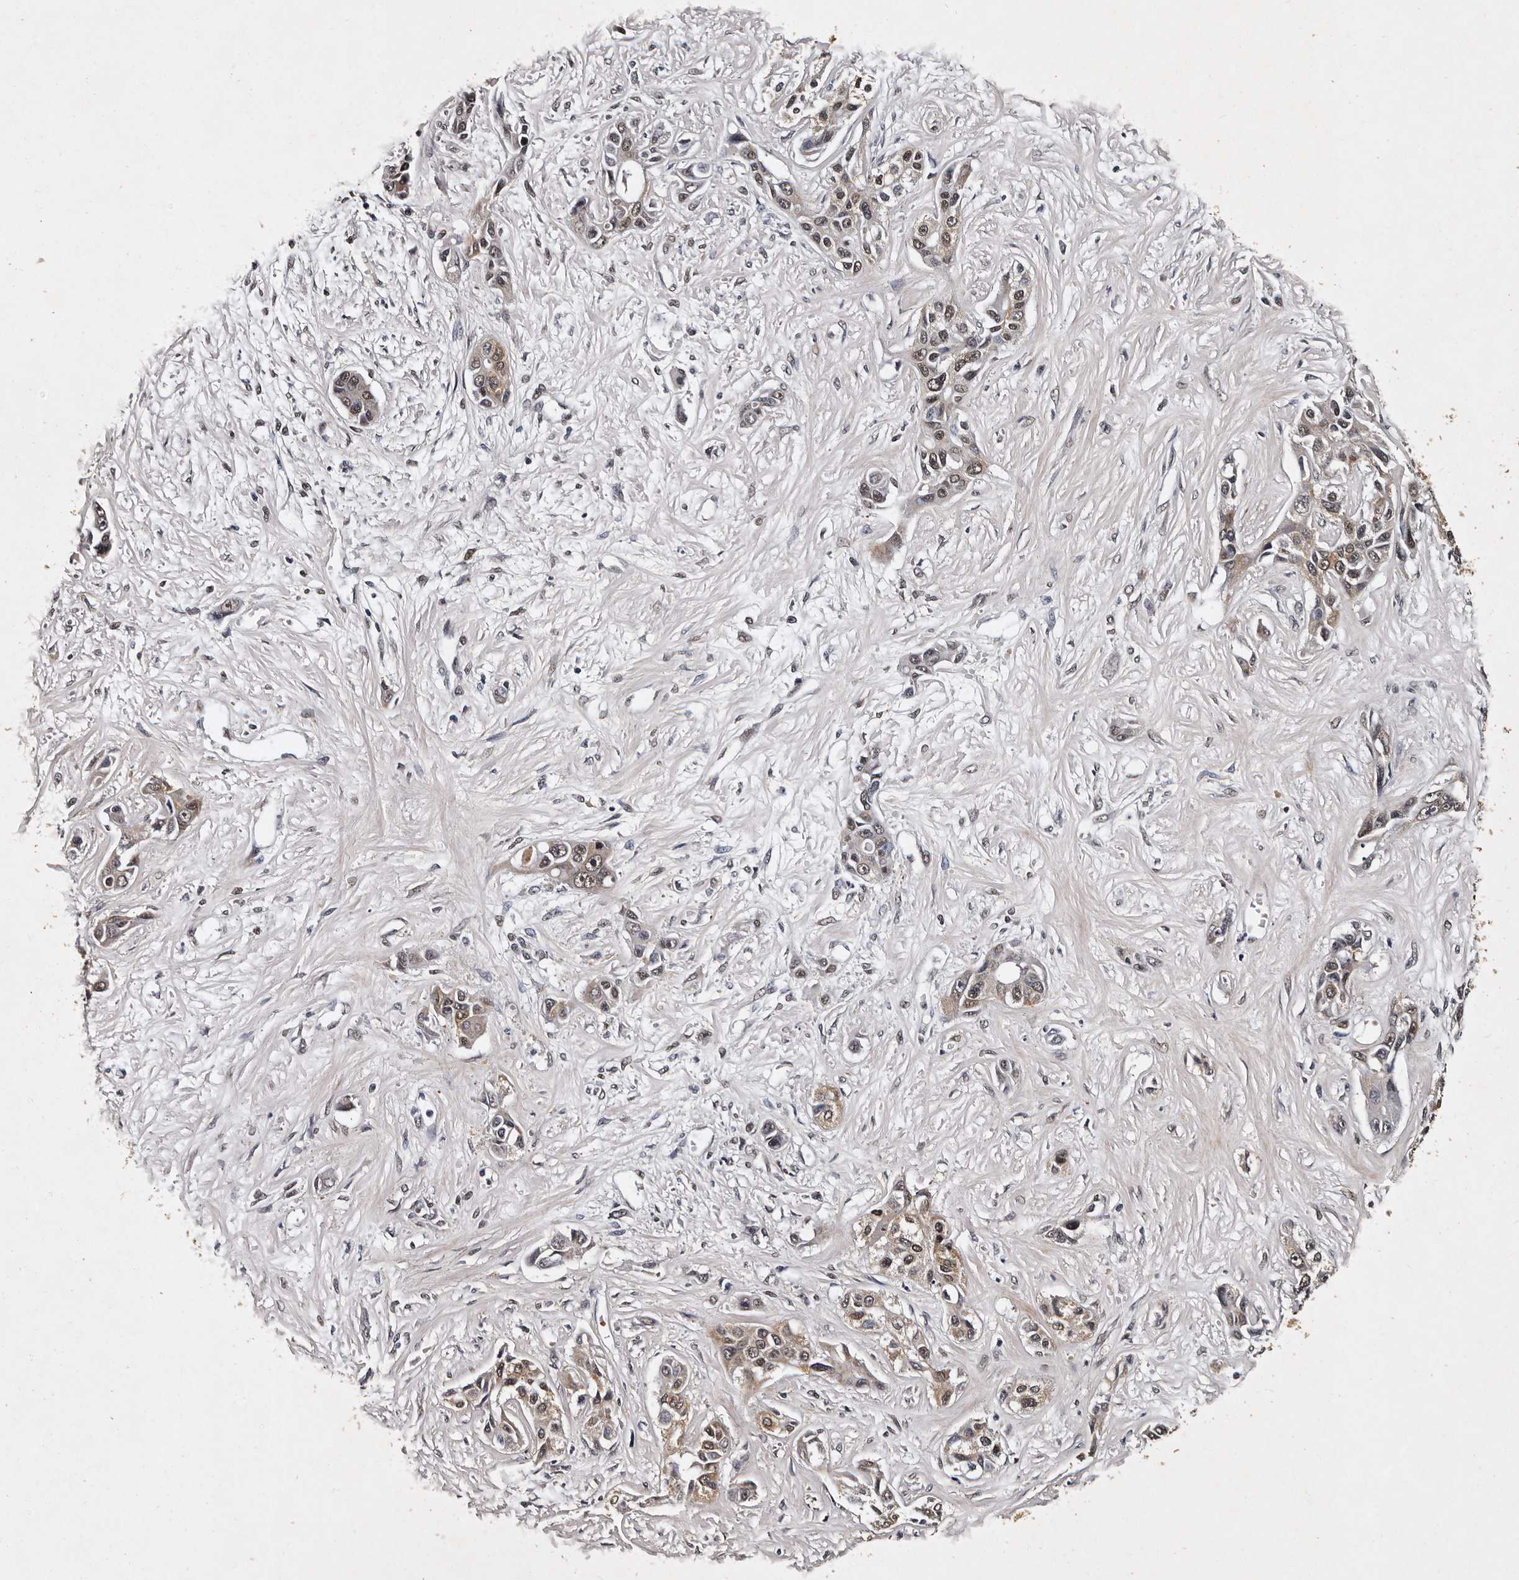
{"staining": {"intensity": "moderate", "quantity": "25%-75%", "location": "cytoplasmic/membranous,nuclear"}, "tissue": "liver cancer", "cell_type": "Tumor cells", "image_type": "cancer", "snomed": [{"axis": "morphology", "description": "Cholangiocarcinoma"}, {"axis": "topography", "description": "Liver"}], "caption": "Liver cancer (cholangiocarcinoma) stained with immunohistochemistry demonstrates moderate cytoplasmic/membranous and nuclear staining in about 25%-75% of tumor cells.", "gene": "CPNE3", "patient": {"sex": "male", "age": 59}}